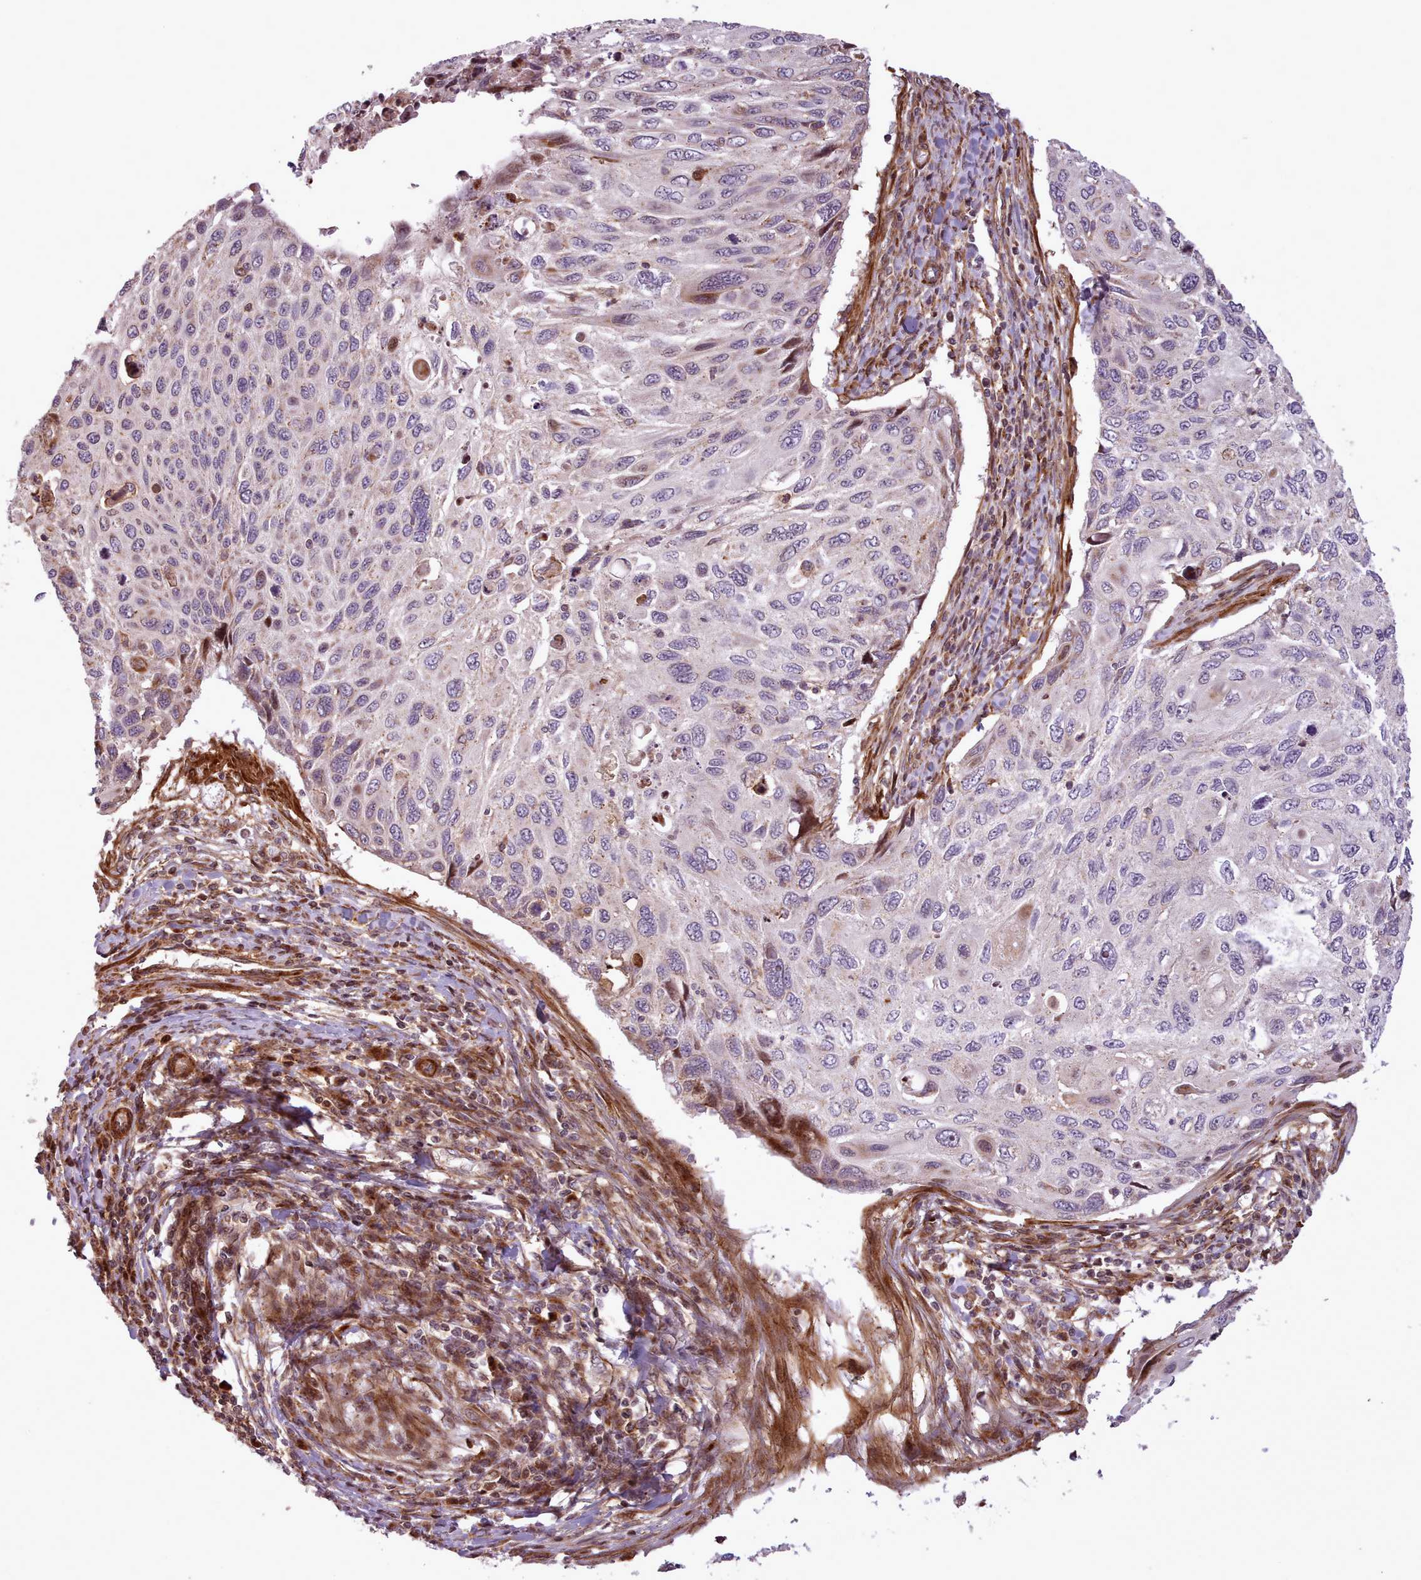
{"staining": {"intensity": "moderate", "quantity": "<25%", "location": "cytoplasmic/membranous,nuclear"}, "tissue": "cervical cancer", "cell_type": "Tumor cells", "image_type": "cancer", "snomed": [{"axis": "morphology", "description": "Squamous cell carcinoma, NOS"}, {"axis": "topography", "description": "Cervix"}], "caption": "DAB immunohistochemical staining of human cervical squamous cell carcinoma exhibits moderate cytoplasmic/membranous and nuclear protein positivity in about <25% of tumor cells.", "gene": "NLRP7", "patient": {"sex": "female", "age": 70}}